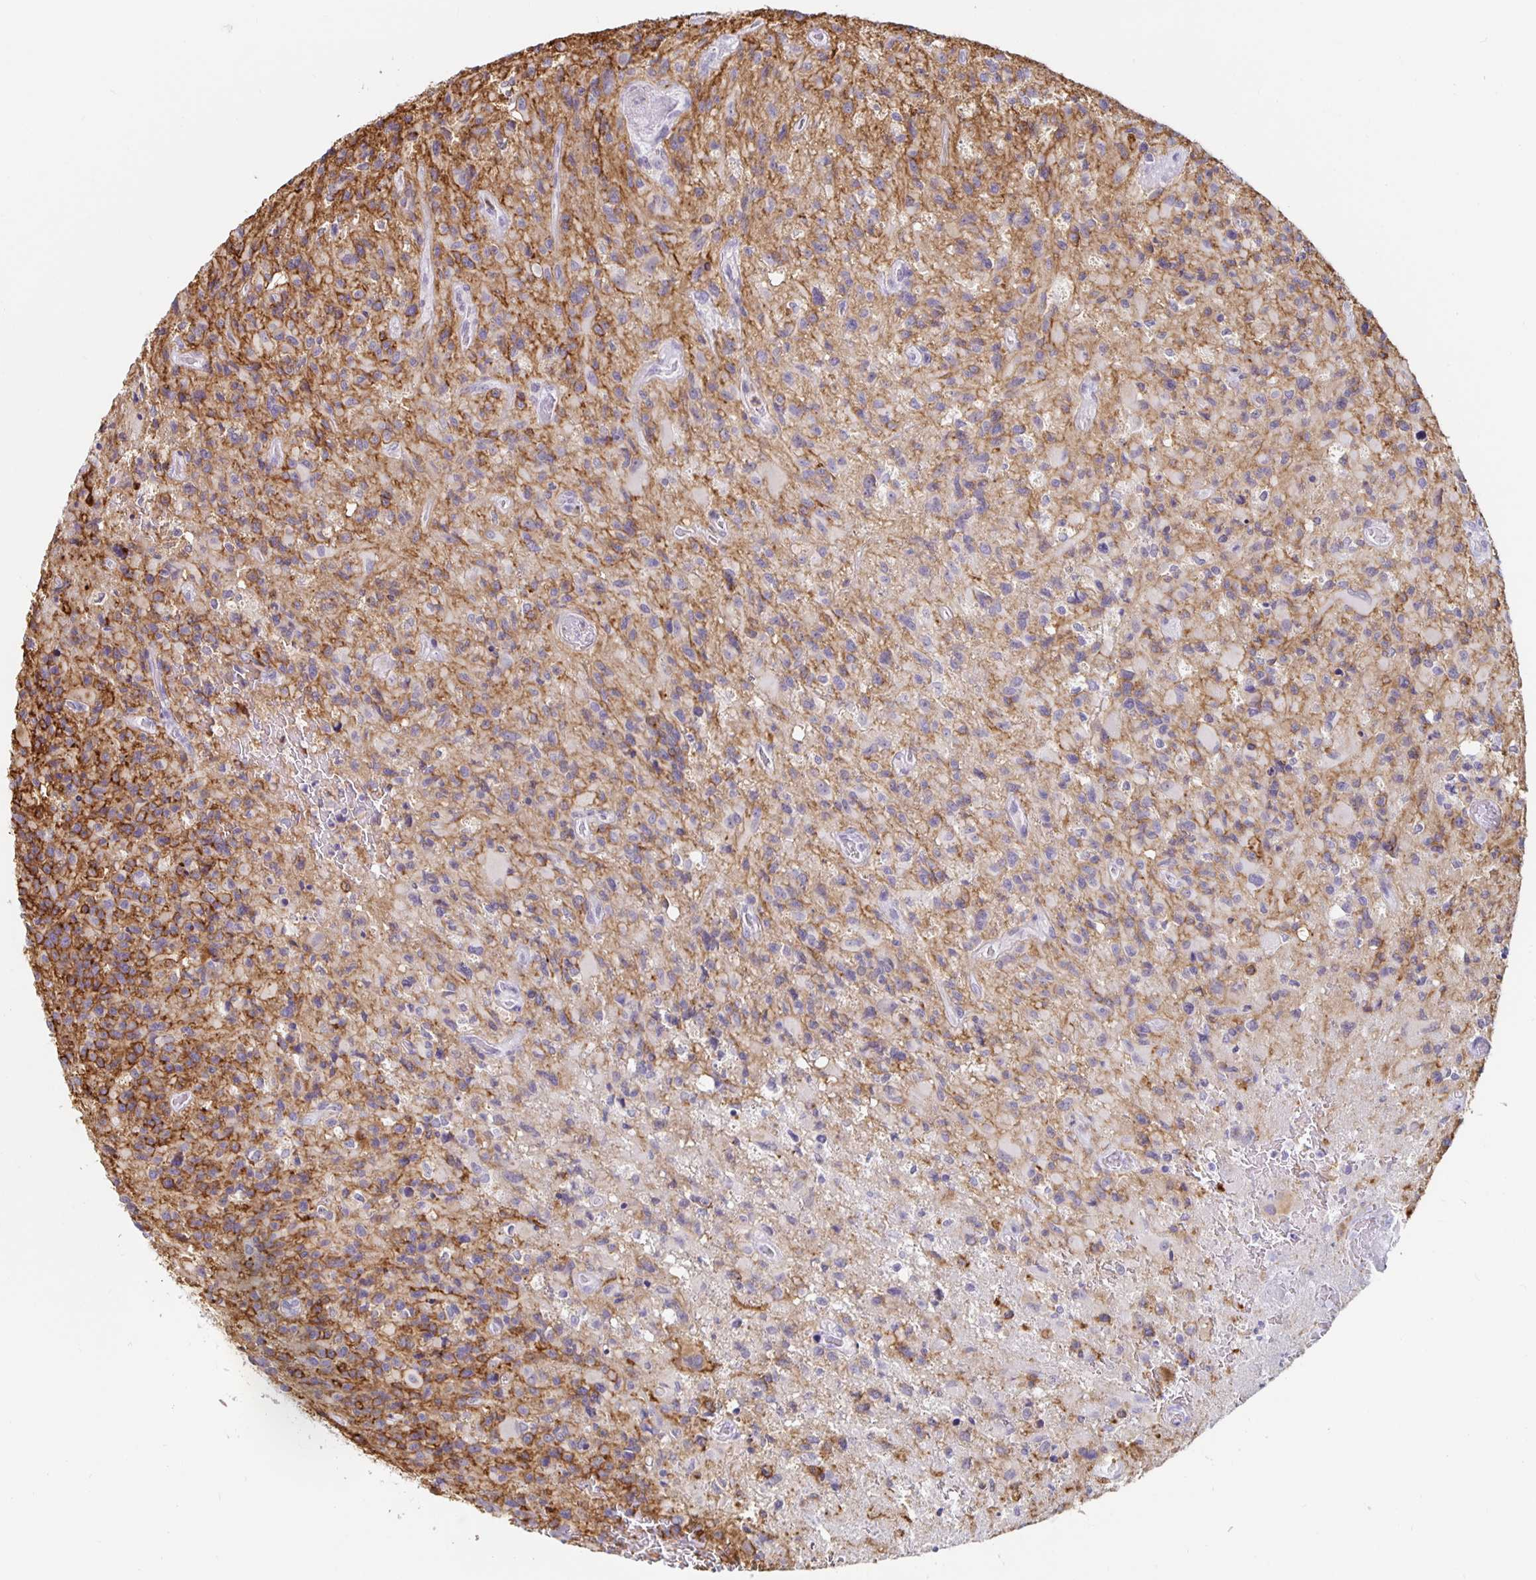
{"staining": {"intensity": "moderate", "quantity": "<25%", "location": "cytoplasmic/membranous"}, "tissue": "glioma", "cell_type": "Tumor cells", "image_type": "cancer", "snomed": [{"axis": "morphology", "description": "Glioma, malignant, High grade"}, {"axis": "topography", "description": "Brain"}], "caption": "There is low levels of moderate cytoplasmic/membranous expression in tumor cells of malignant high-grade glioma, as demonstrated by immunohistochemical staining (brown color).", "gene": "KCNQ2", "patient": {"sex": "male", "age": 63}}